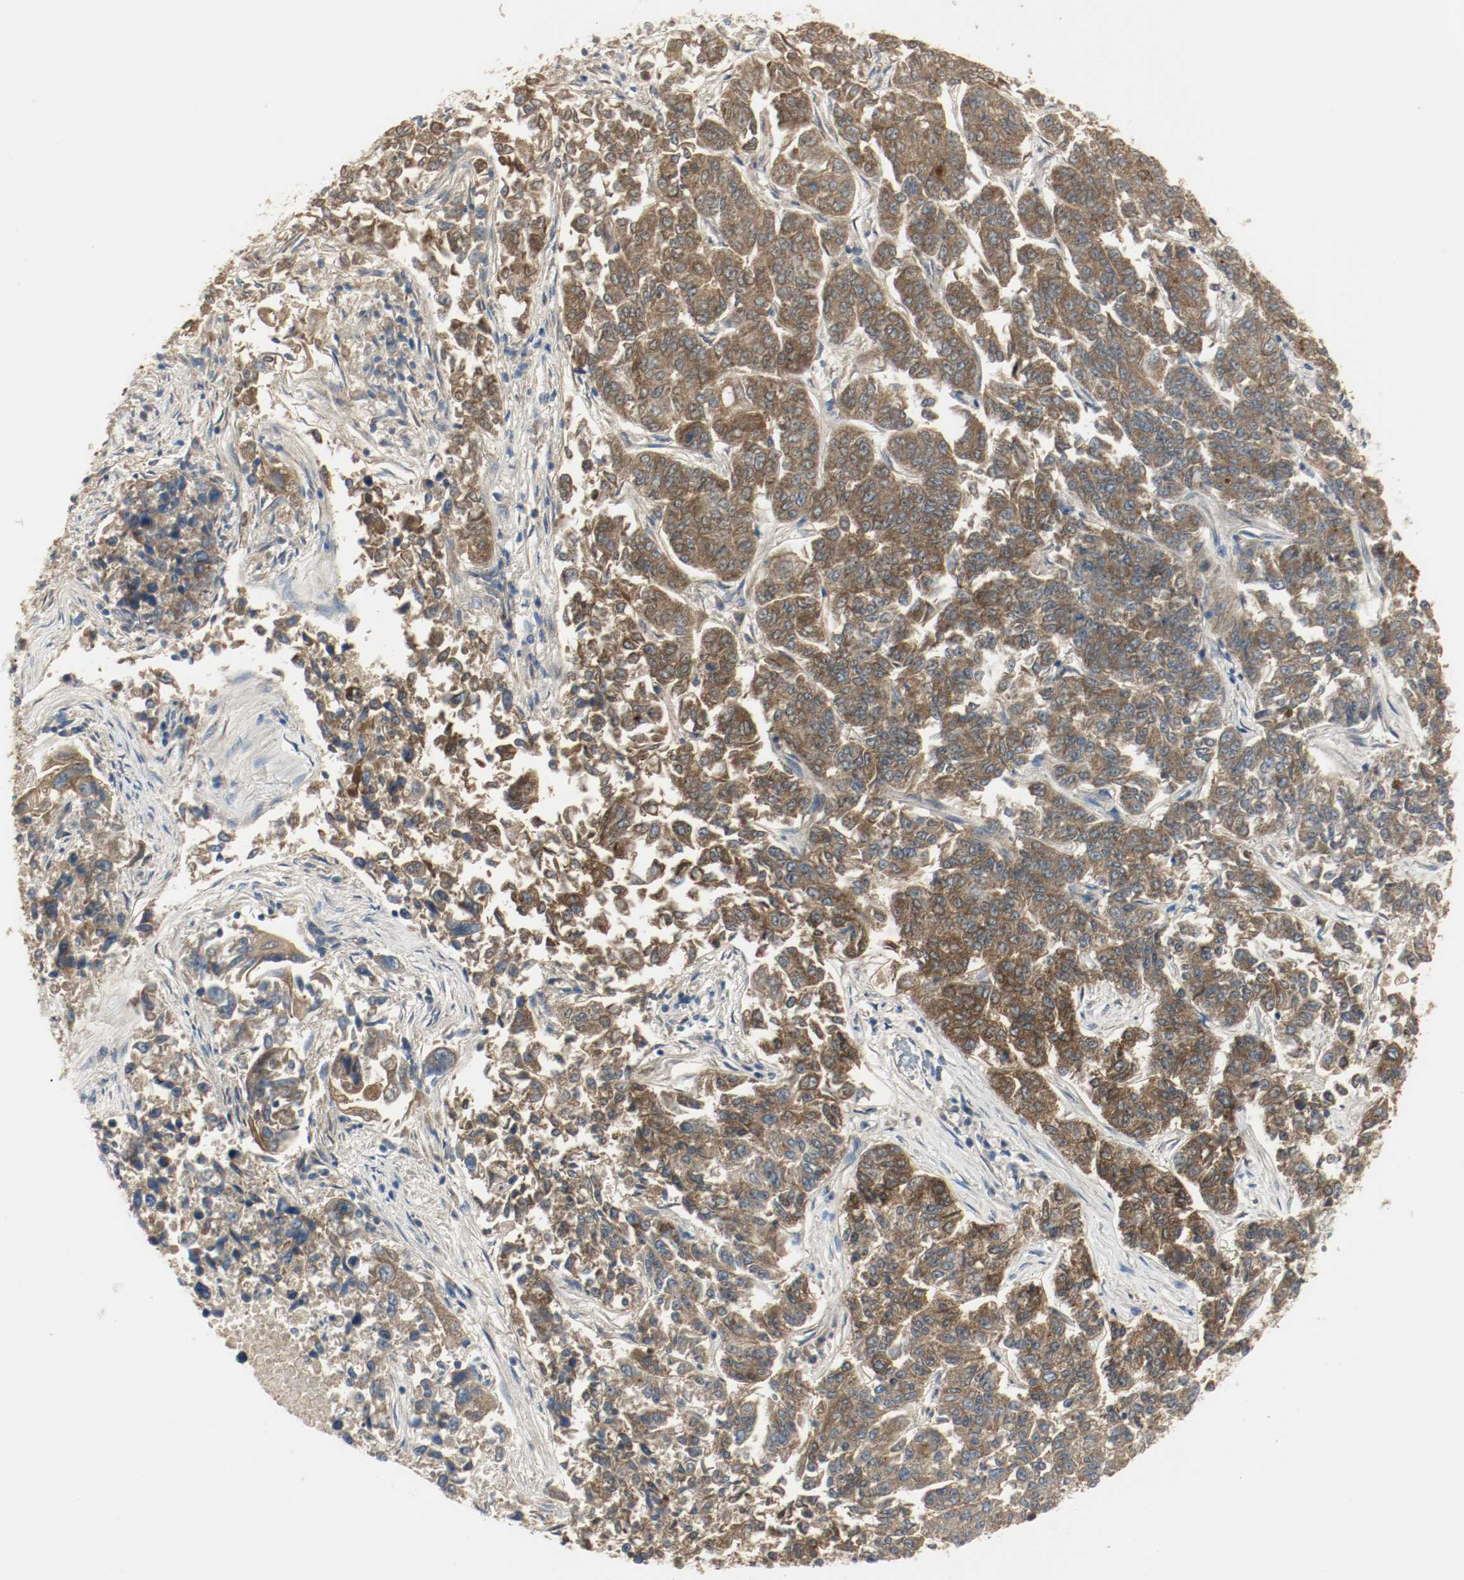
{"staining": {"intensity": "strong", "quantity": ">75%", "location": "cytoplasmic/membranous"}, "tissue": "lung cancer", "cell_type": "Tumor cells", "image_type": "cancer", "snomed": [{"axis": "morphology", "description": "Adenocarcinoma, NOS"}, {"axis": "topography", "description": "Lung"}], "caption": "Lung adenocarcinoma stained with IHC demonstrates strong cytoplasmic/membranous staining in about >75% of tumor cells. The staining was performed using DAB (3,3'-diaminobenzidine), with brown indicating positive protein expression. Nuclei are stained blue with hematoxylin.", "gene": "MELTF", "patient": {"sex": "male", "age": 84}}